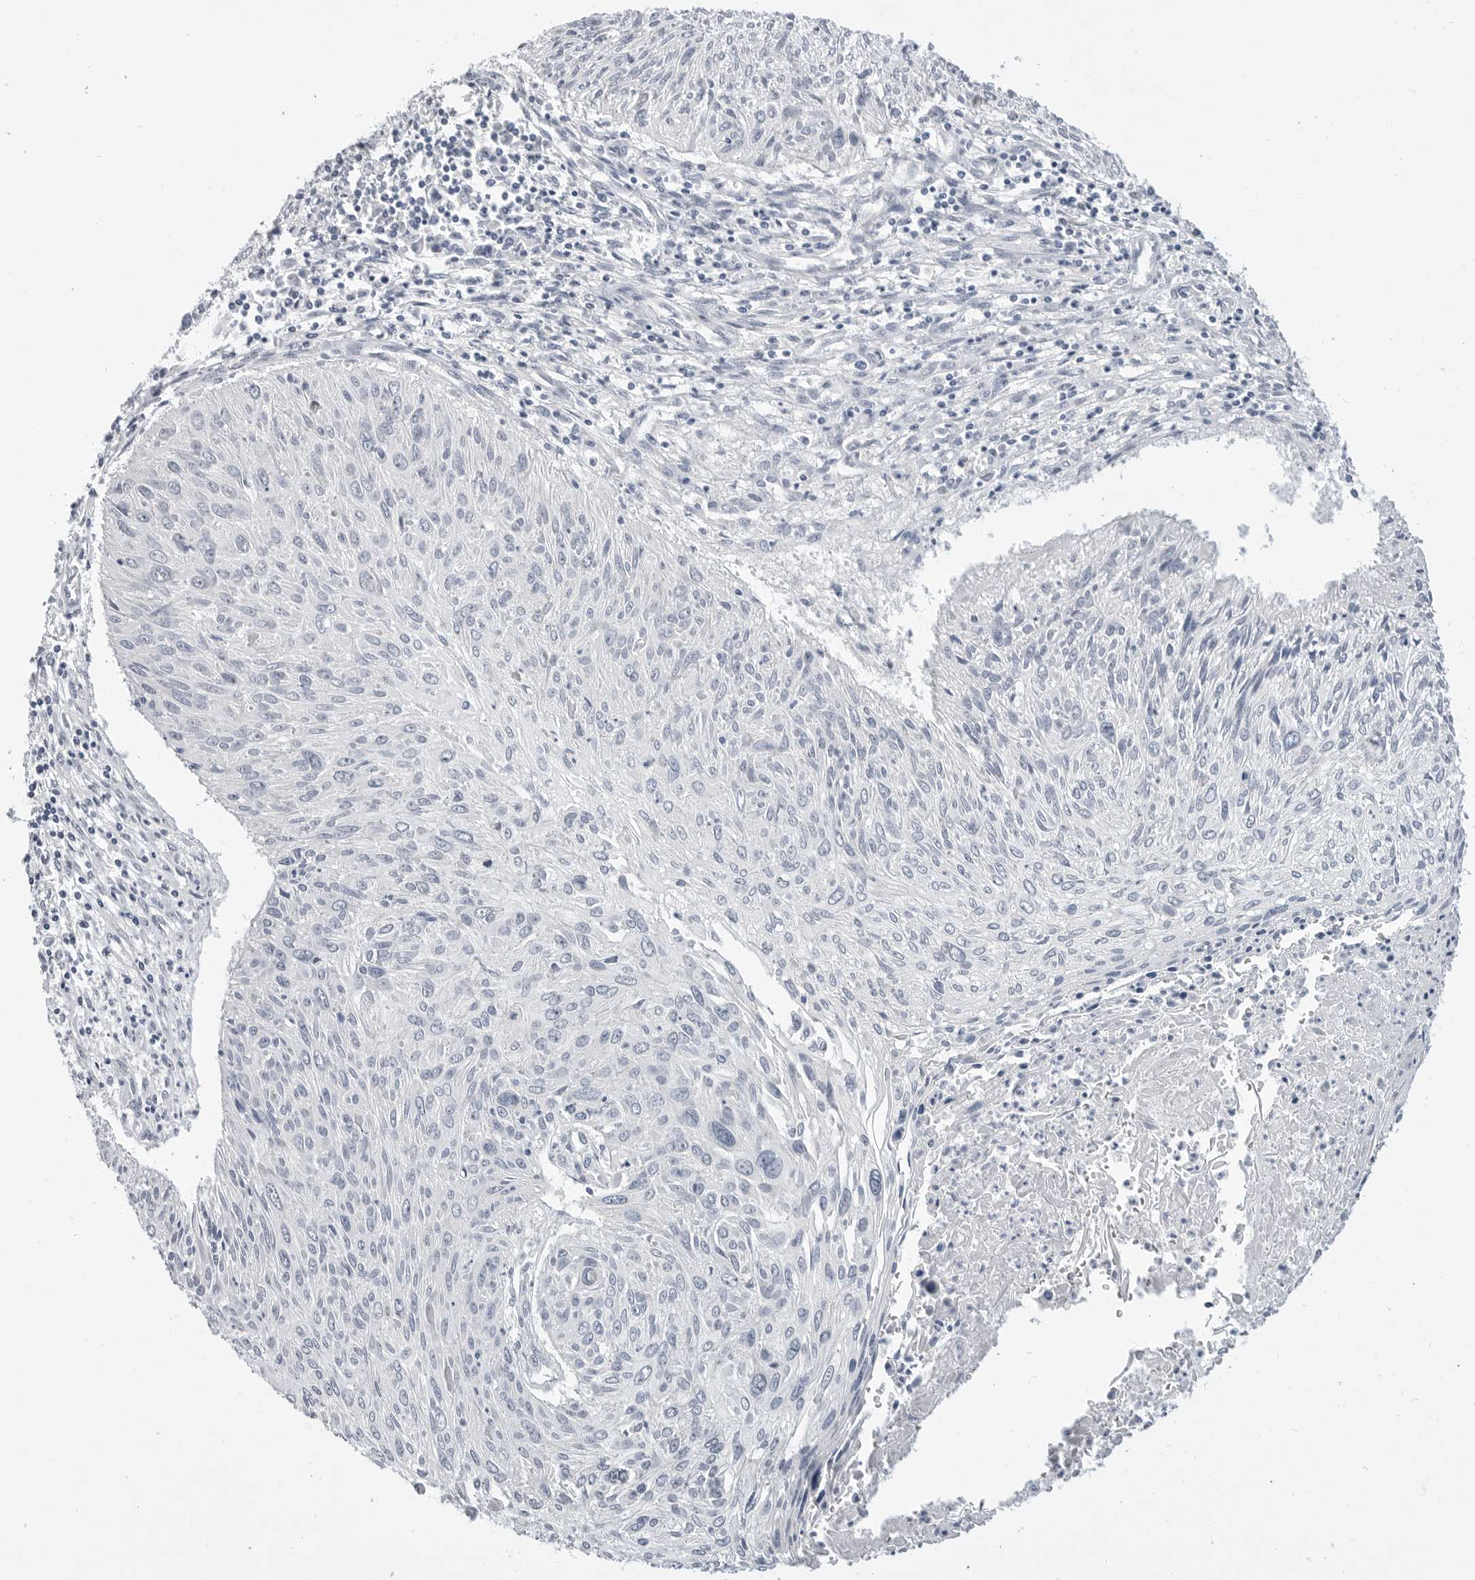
{"staining": {"intensity": "negative", "quantity": "none", "location": "none"}, "tissue": "cervical cancer", "cell_type": "Tumor cells", "image_type": "cancer", "snomed": [{"axis": "morphology", "description": "Squamous cell carcinoma, NOS"}, {"axis": "topography", "description": "Cervix"}], "caption": "This is a image of immunohistochemistry (IHC) staining of cervical squamous cell carcinoma, which shows no staining in tumor cells.", "gene": "PLN", "patient": {"sex": "female", "age": 51}}